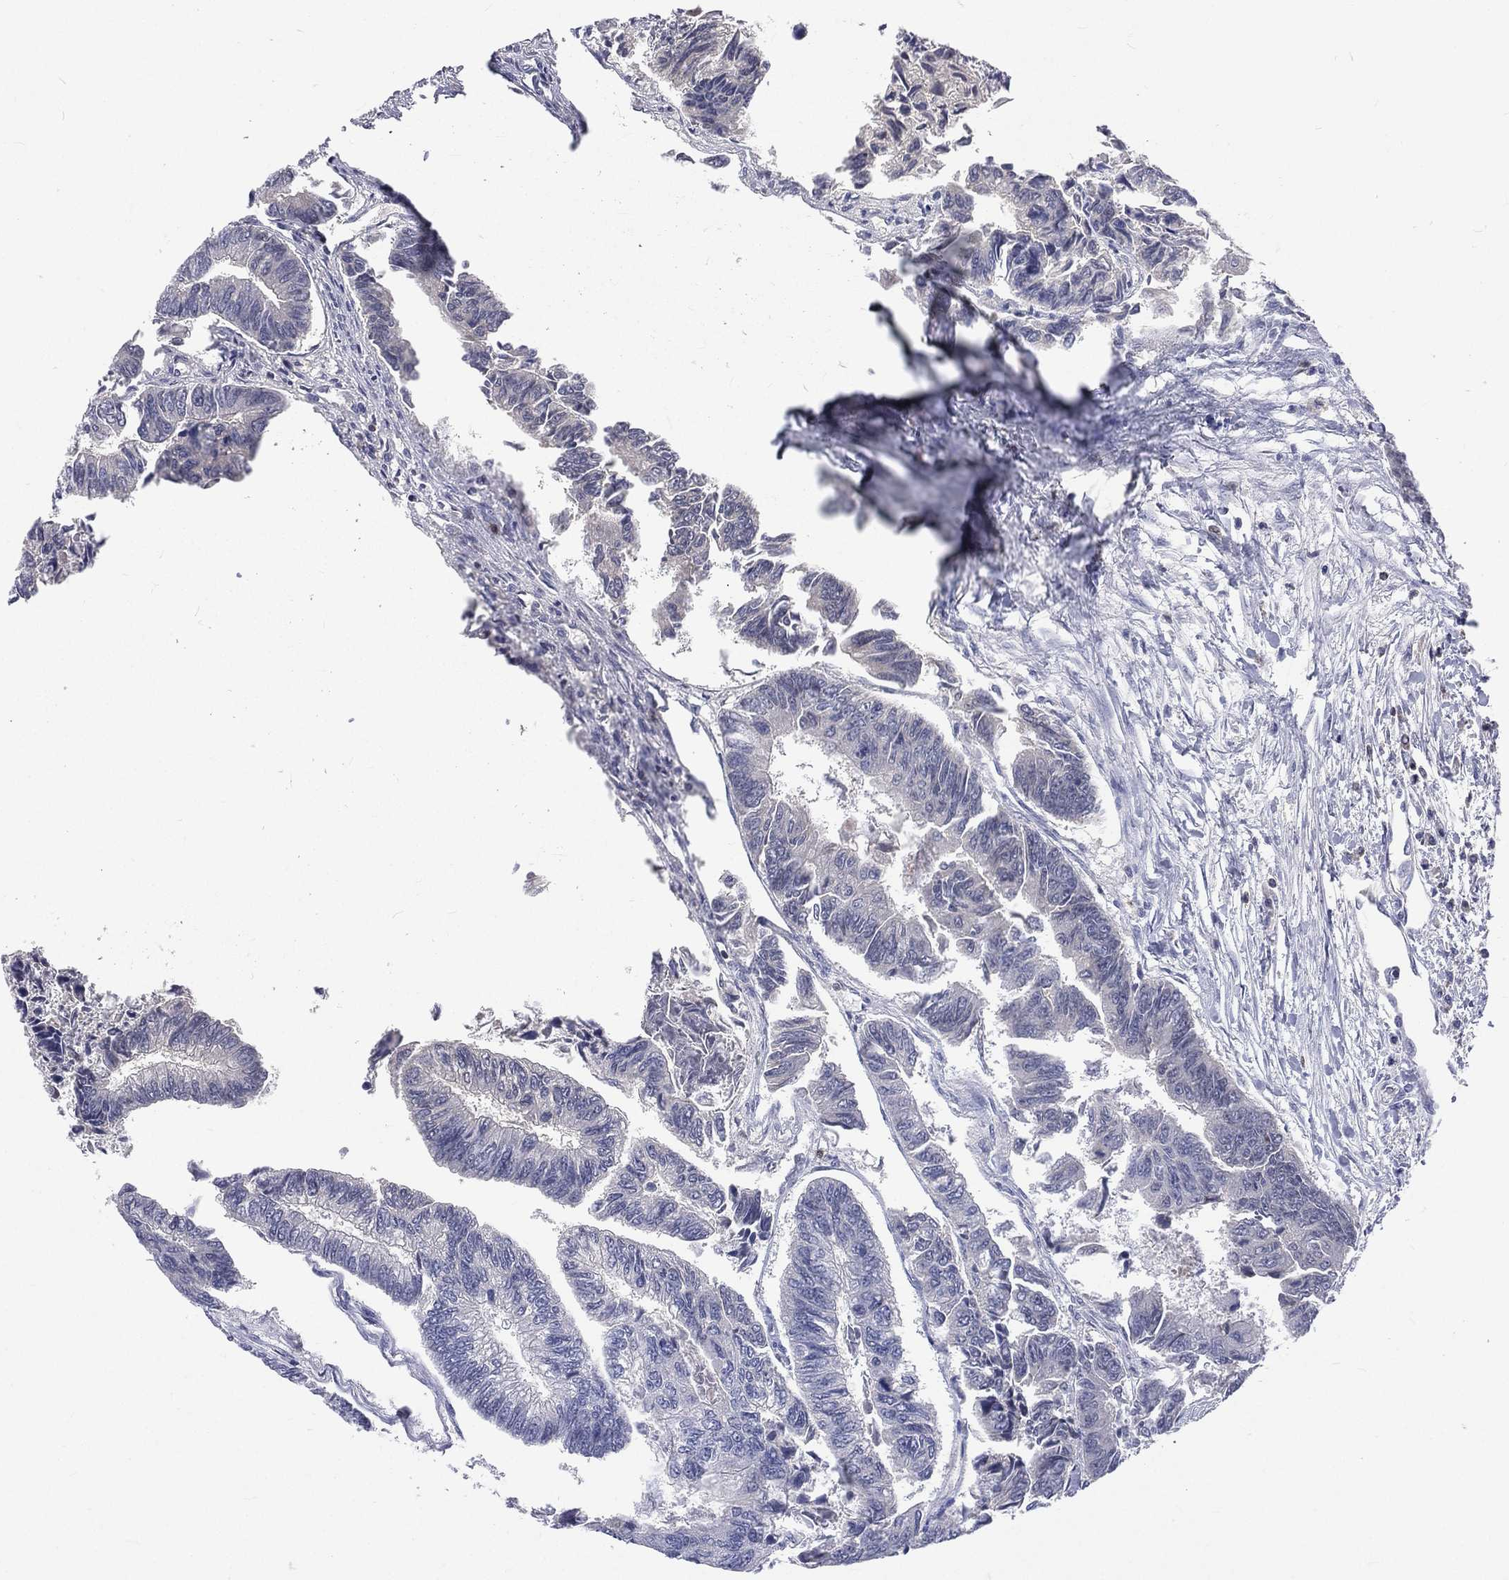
{"staining": {"intensity": "negative", "quantity": "none", "location": "none"}, "tissue": "colorectal cancer", "cell_type": "Tumor cells", "image_type": "cancer", "snomed": [{"axis": "morphology", "description": "Adenocarcinoma, NOS"}, {"axis": "topography", "description": "Colon"}], "caption": "Colorectal cancer was stained to show a protein in brown. There is no significant positivity in tumor cells.", "gene": "CD3D", "patient": {"sex": "female", "age": 65}}